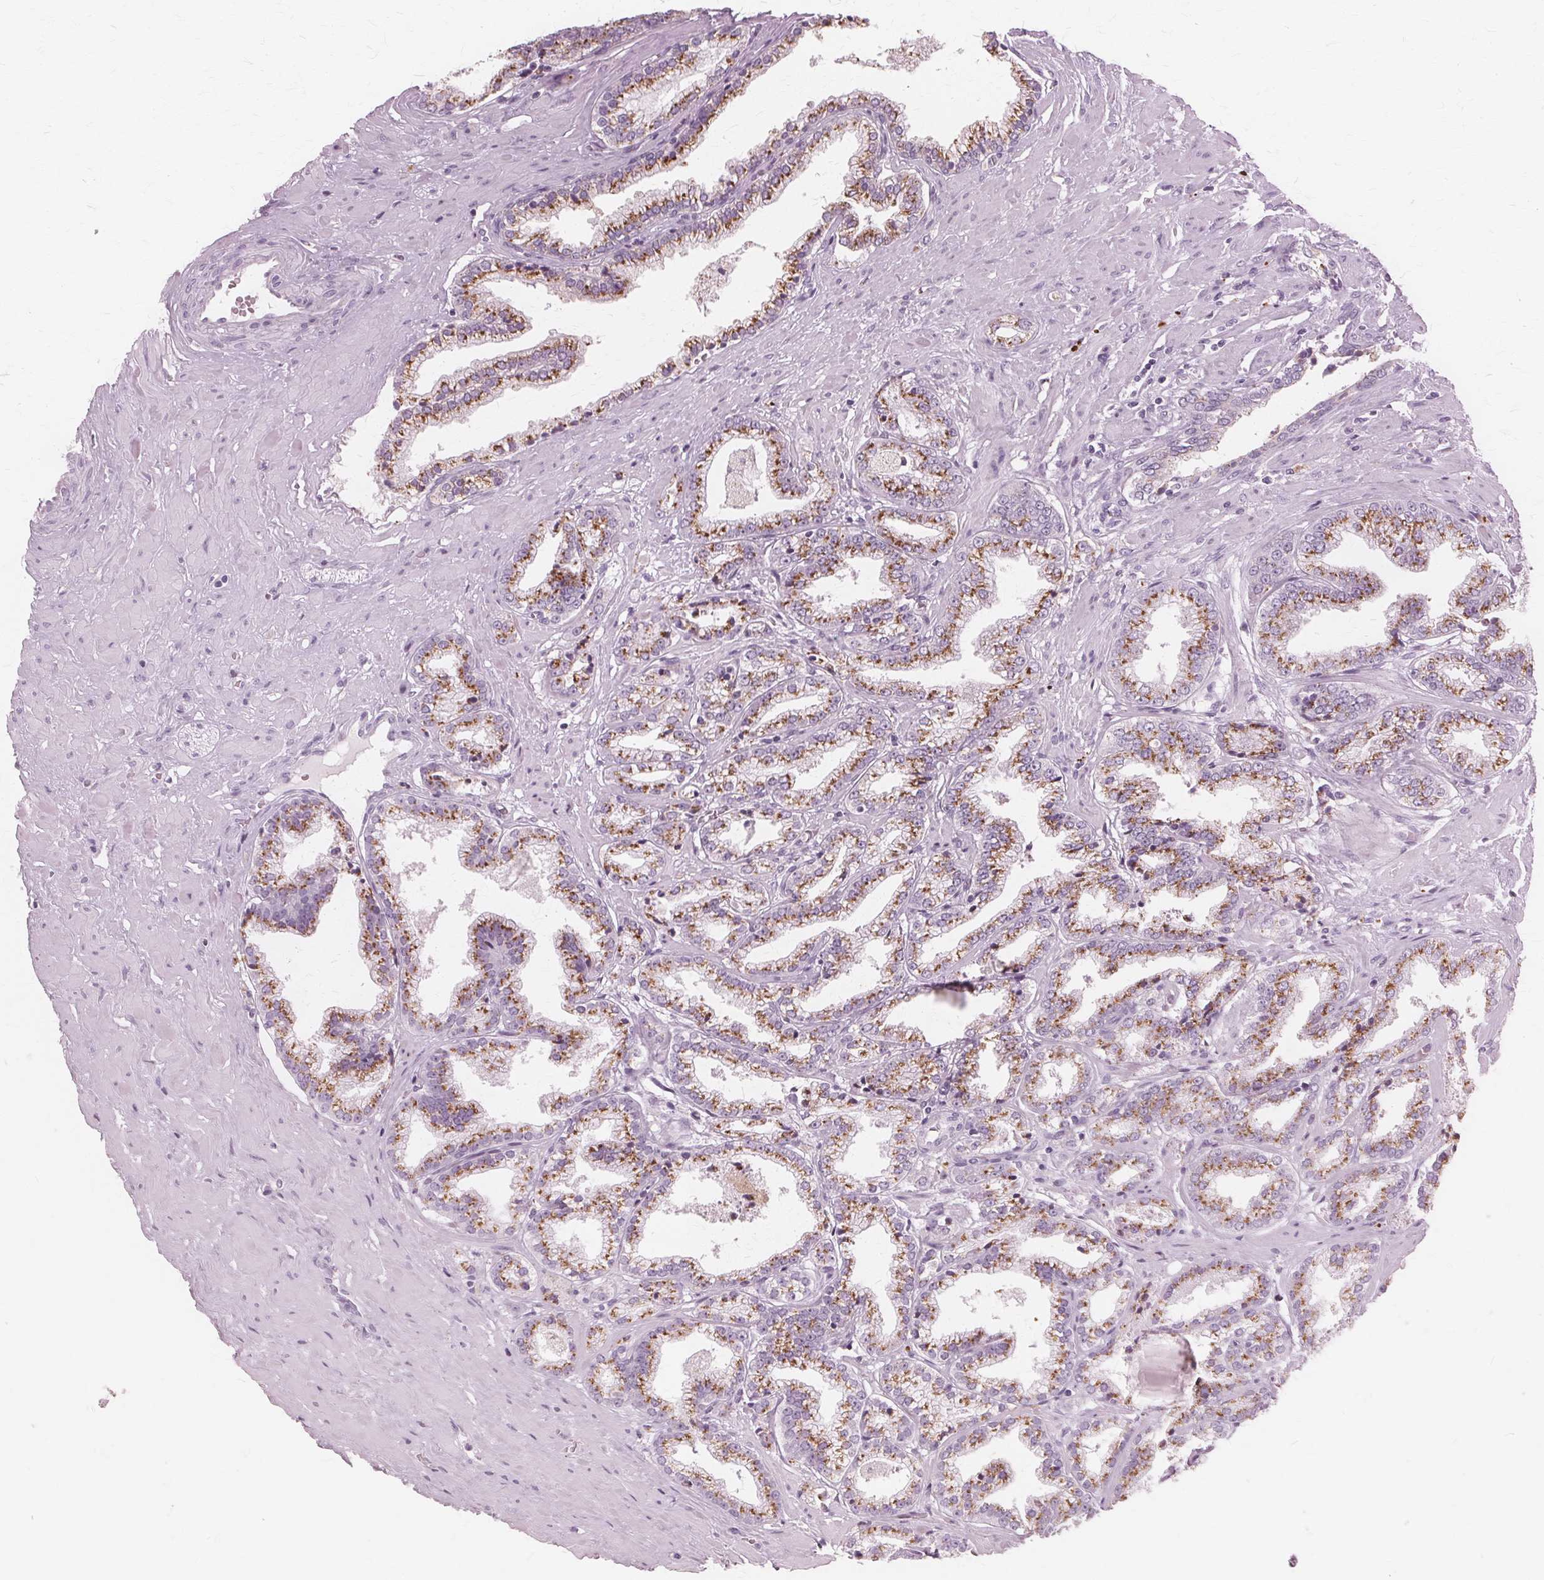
{"staining": {"intensity": "moderate", "quantity": "25%-75%", "location": "cytoplasmic/membranous"}, "tissue": "prostate cancer", "cell_type": "Tumor cells", "image_type": "cancer", "snomed": [{"axis": "morphology", "description": "Adenocarcinoma, Low grade"}, {"axis": "topography", "description": "Prostate"}], "caption": "Approximately 25%-75% of tumor cells in human prostate cancer exhibit moderate cytoplasmic/membranous protein positivity as visualized by brown immunohistochemical staining.", "gene": "DNASE2", "patient": {"sex": "male", "age": 60}}